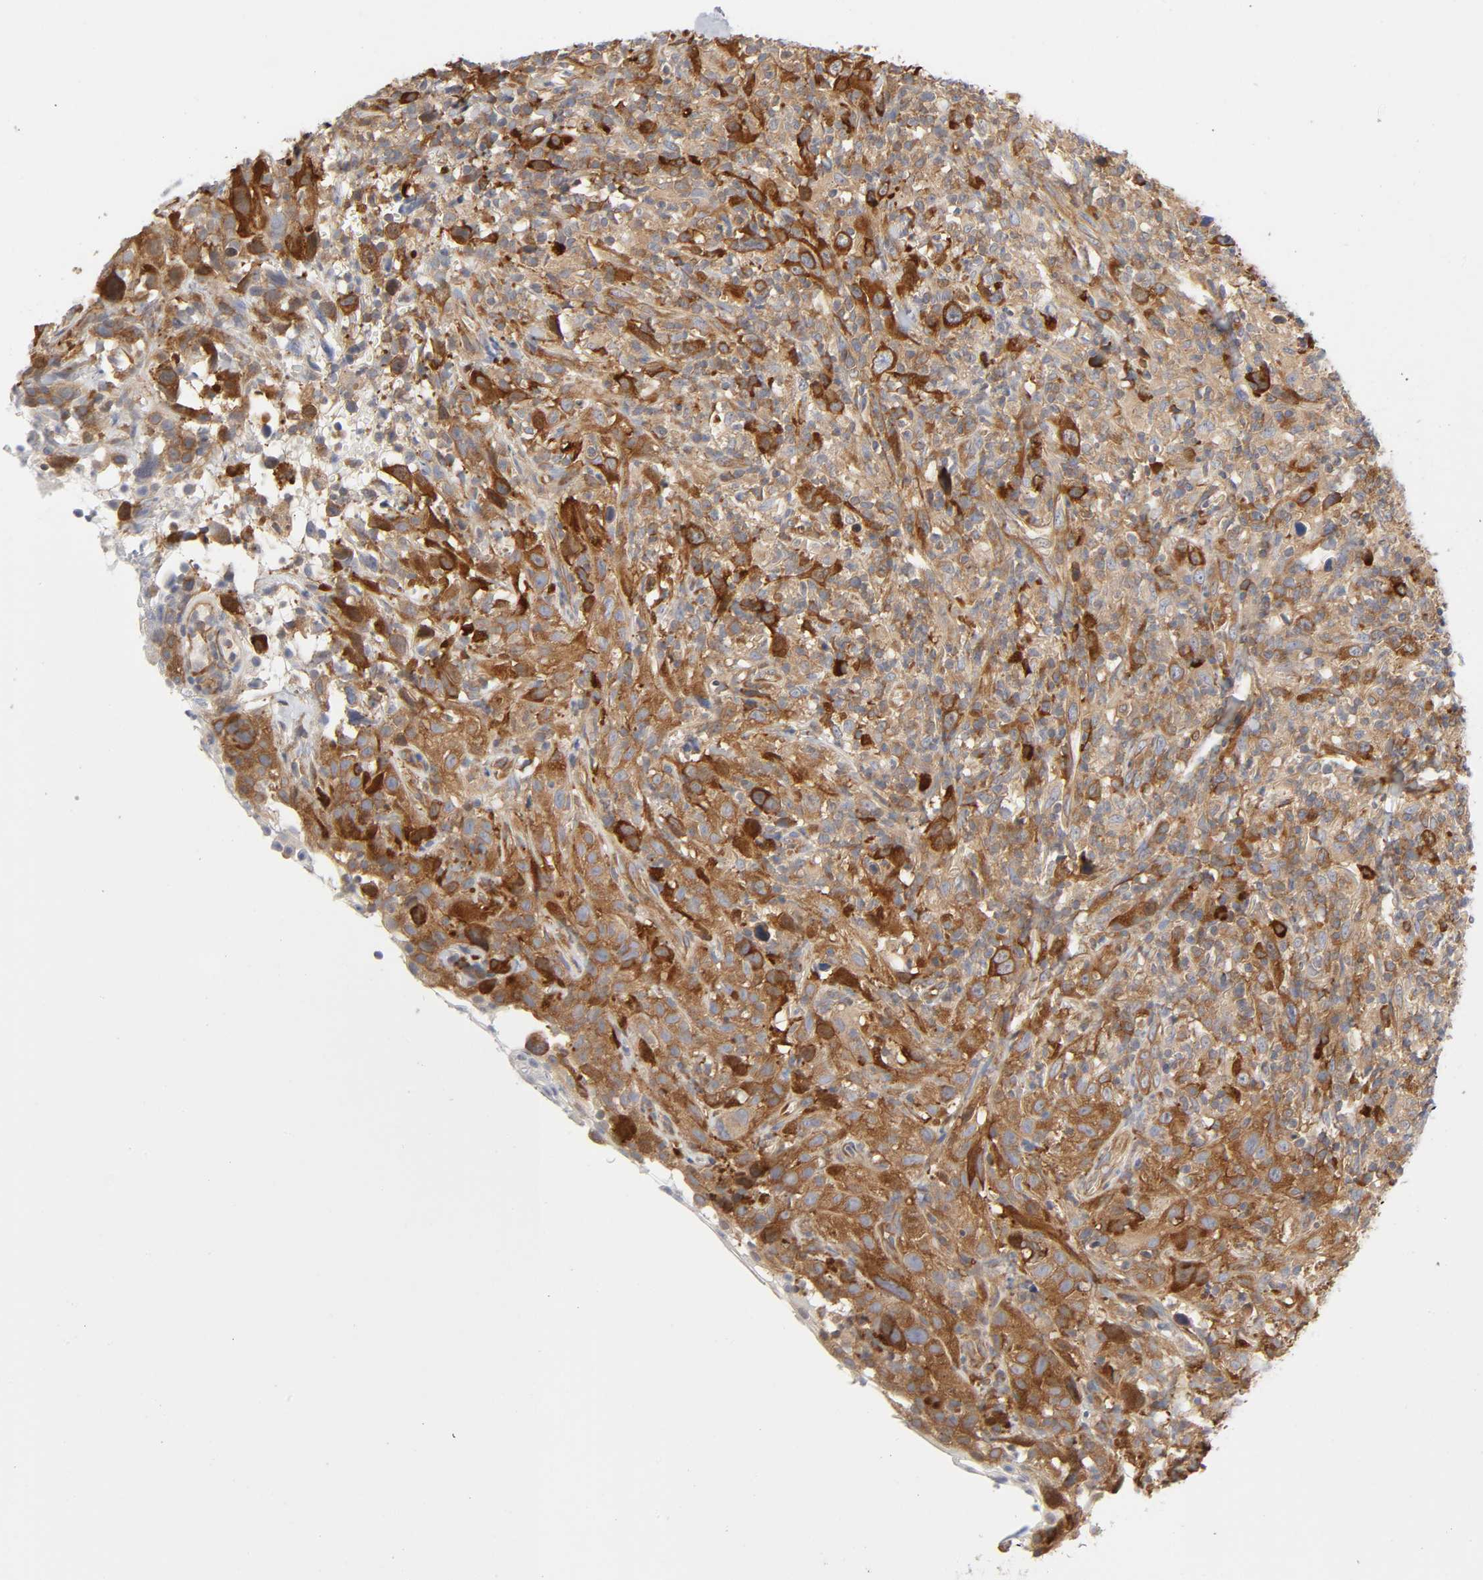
{"staining": {"intensity": "strong", "quantity": "25%-75%", "location": "cytoplasmic/membranous"}, "tissue": "thyroid cancer", "cell_type": "Tumor cells", "image_type": "cancer", "snomed": [{"axis": "morphology", "description": "Carcinoma, NOS"}, {"axis": "topography", "description": "Thyroid gland"}], "caption": "Thyroid carcinoma tissue demonstrates strong cytoplasmic/membranous expression in about 25%-75% of tumor cells, visualized by immunohistochemistry.", "gene": "SCHIP1", "patient": {"sex": "female", "age": 77}}